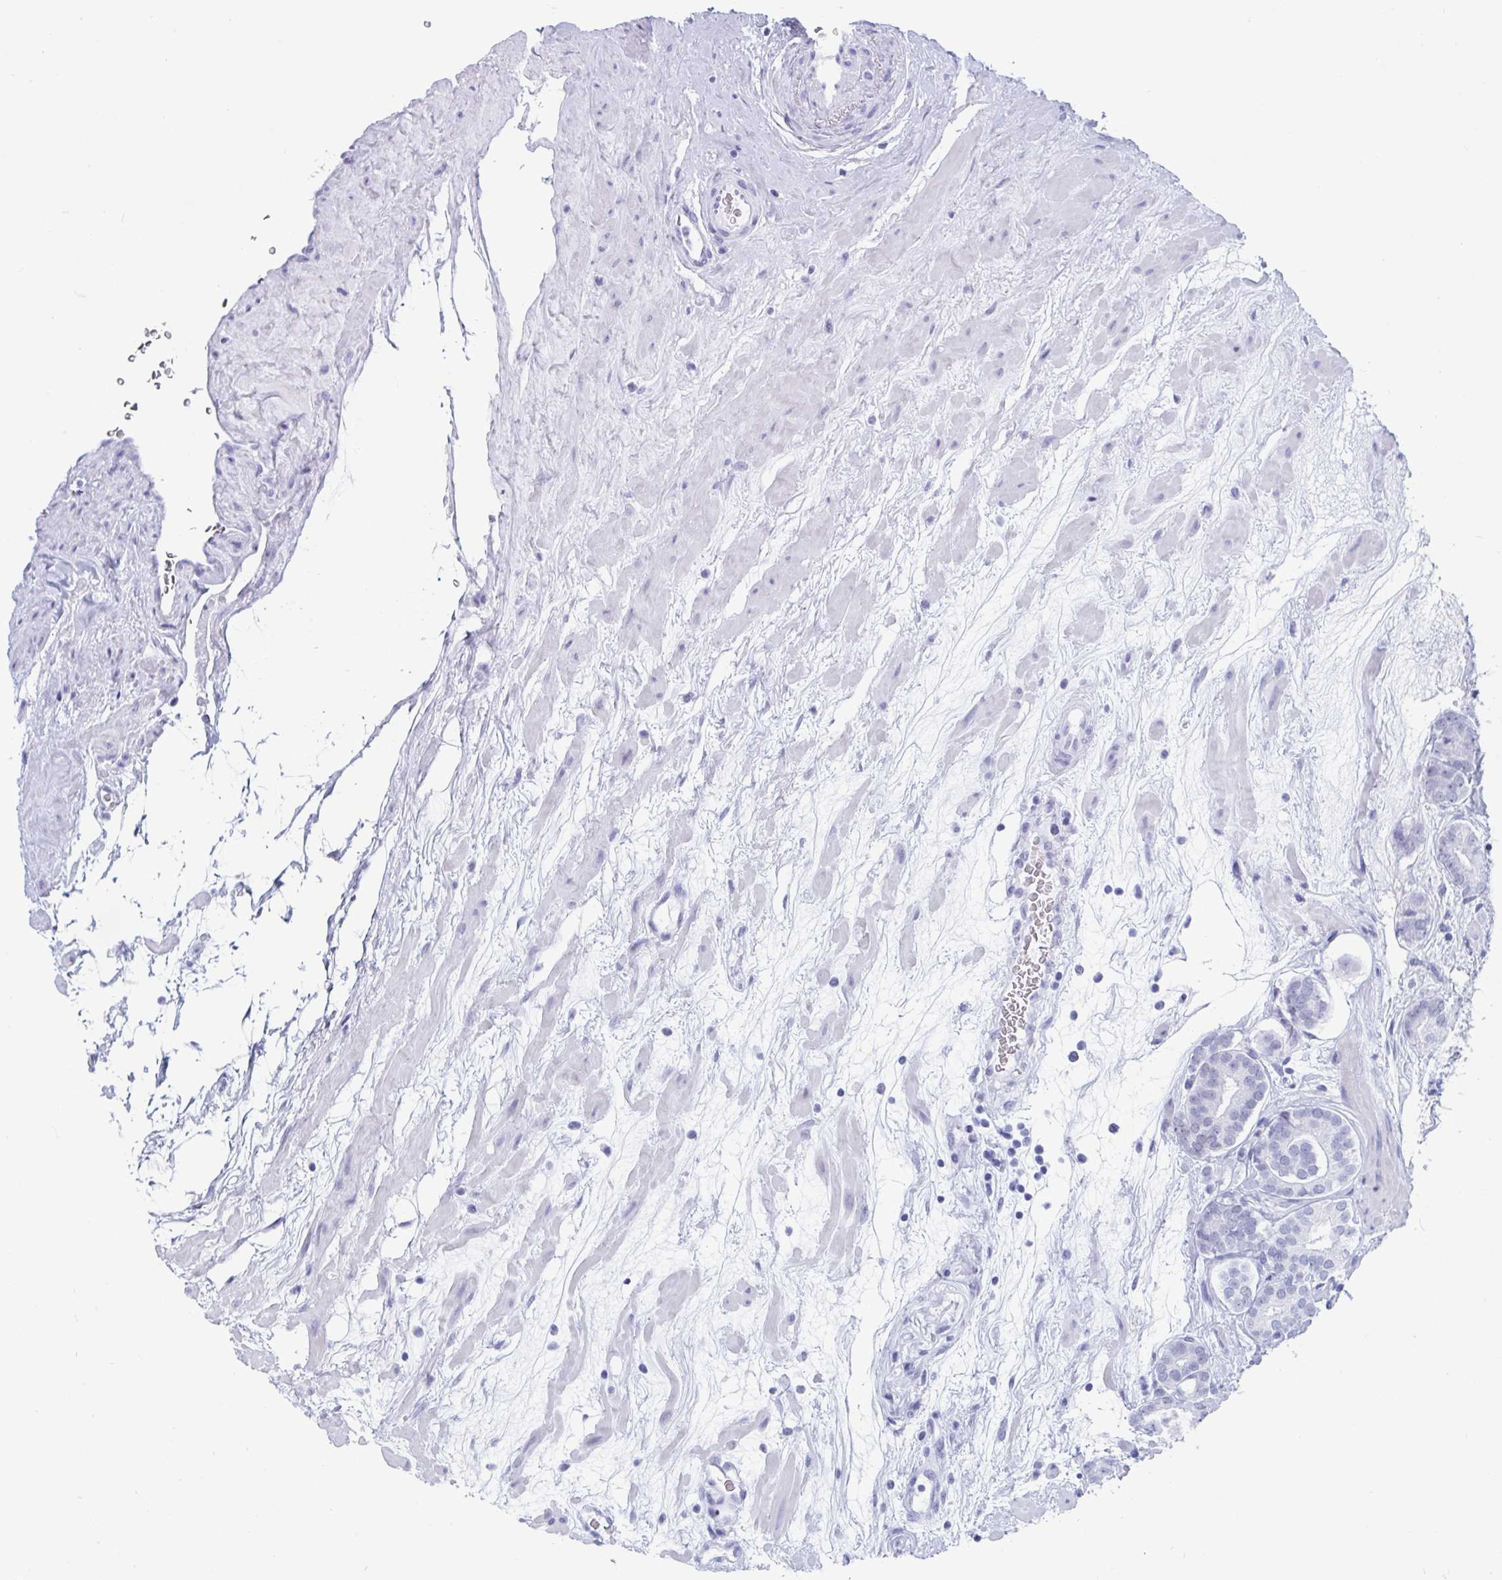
{"staining": {"intensity": "negative", "quantity": "none", "location": "none"}, "tissue": "prostate cancer", "cell_type": "Tumor cells", "image_type": "cancer", "snomed": [{"axis": "morphology", "description": "Adenocarcinoma, High grade"}, {"axis": "topography", "description": "Prostate"}], "caption": "An image of prostate cancer stained for a protein exhibits no brown staining in tumor cells.", "gene": "GKN2", "patient": {"sex": "male", "age": 66}}